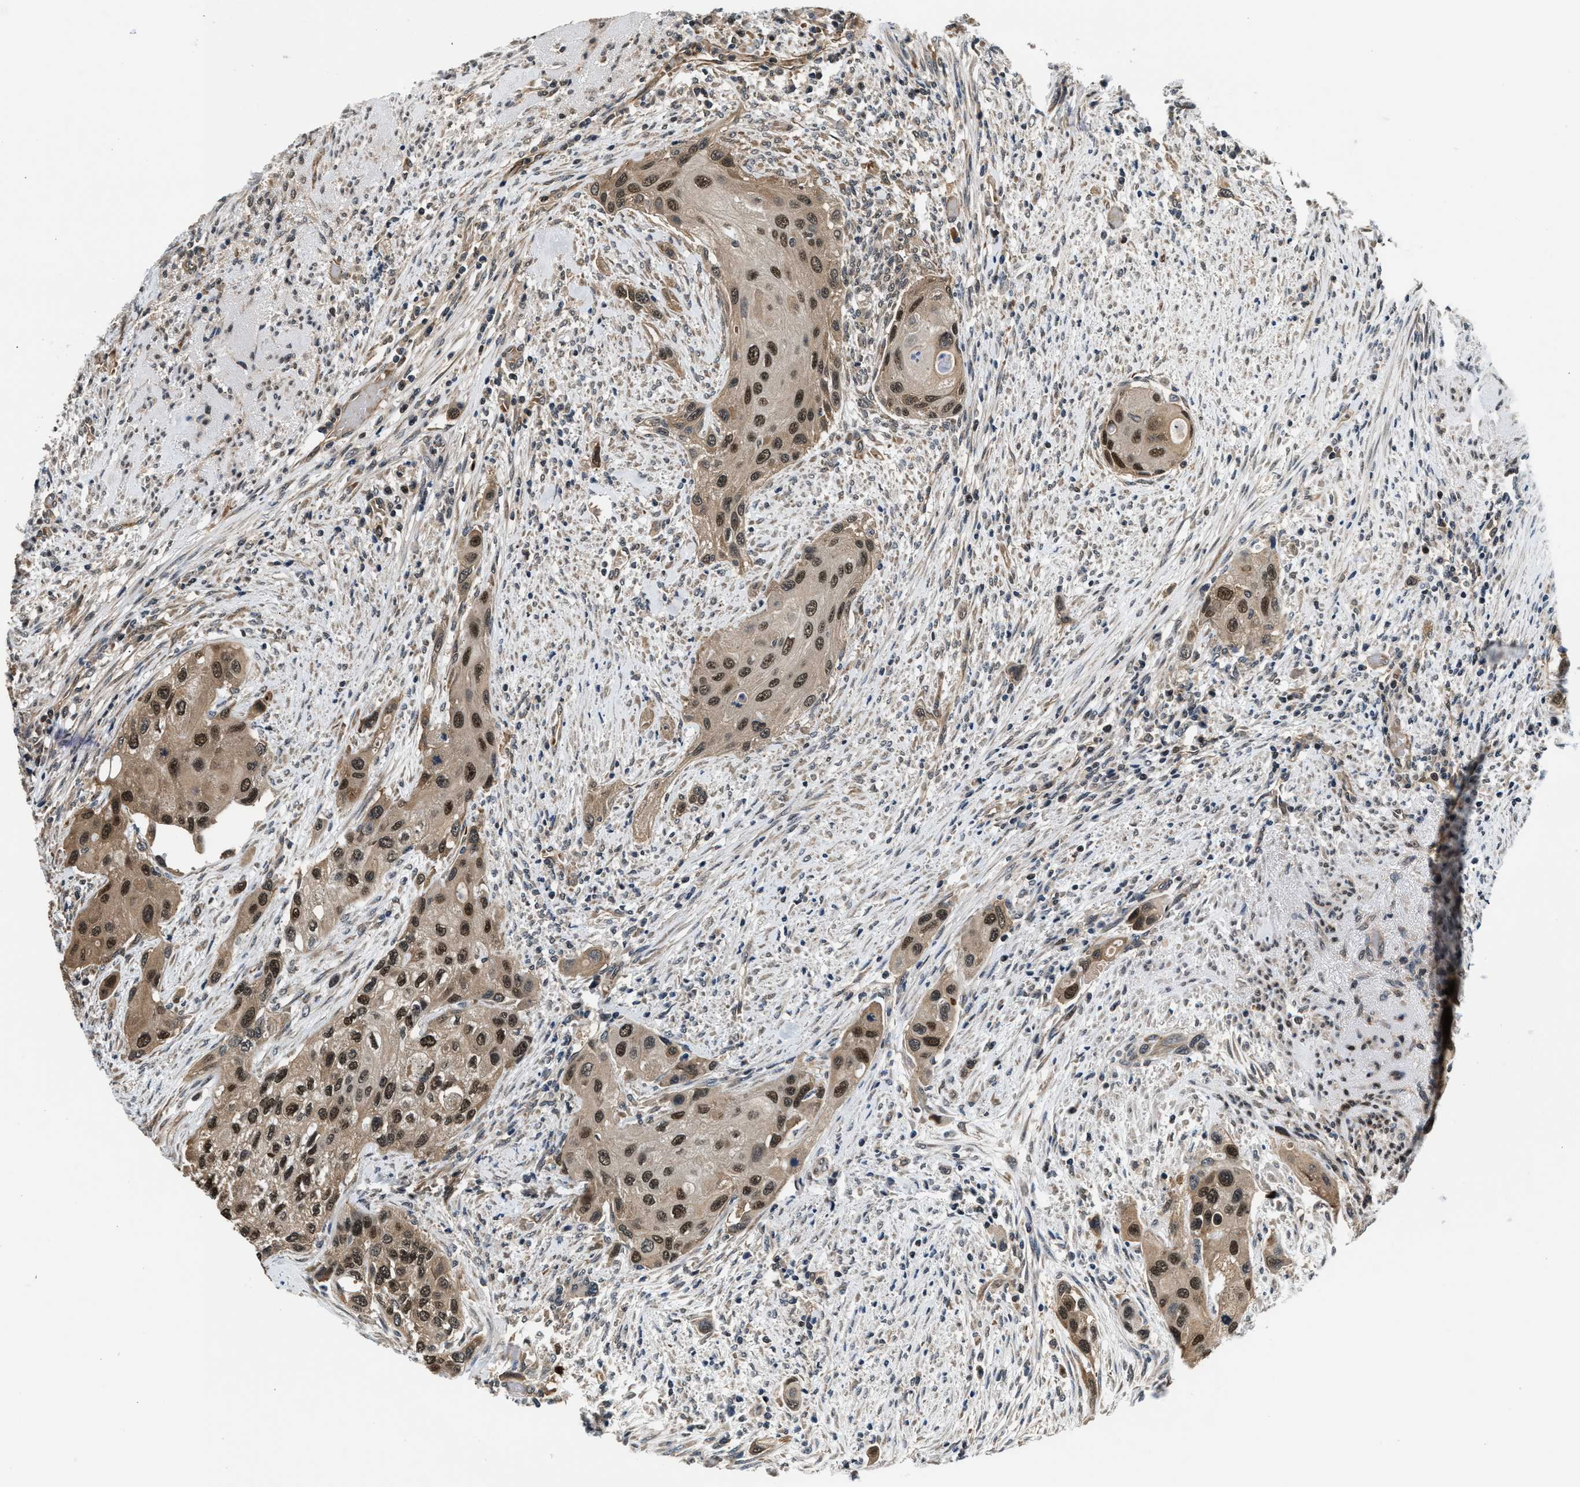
{"staining": {"intensity": "moderate", "quantity": ">75%", "location": "cytoplasmic/membranous,nuclear"}, "tissue": "urothelial cancer", "cell_type": "Tumor cells", "image_type": "cancer", "snomed": [{"axis": "morphology", "description": "Urothelial carcinoma, High grade"}, {"axis": "topography", "description": "Urinary bladder"}], "caption": "A photomicrograph showing moderate cytoplasmic/membranous and nuclear staining in approximately >75% of tumor cells in urothelial cancer, as visualized by brown immunohistochemical staining.", "gene": "RBM33", "patient": {"sex": "female", "age": 56}}